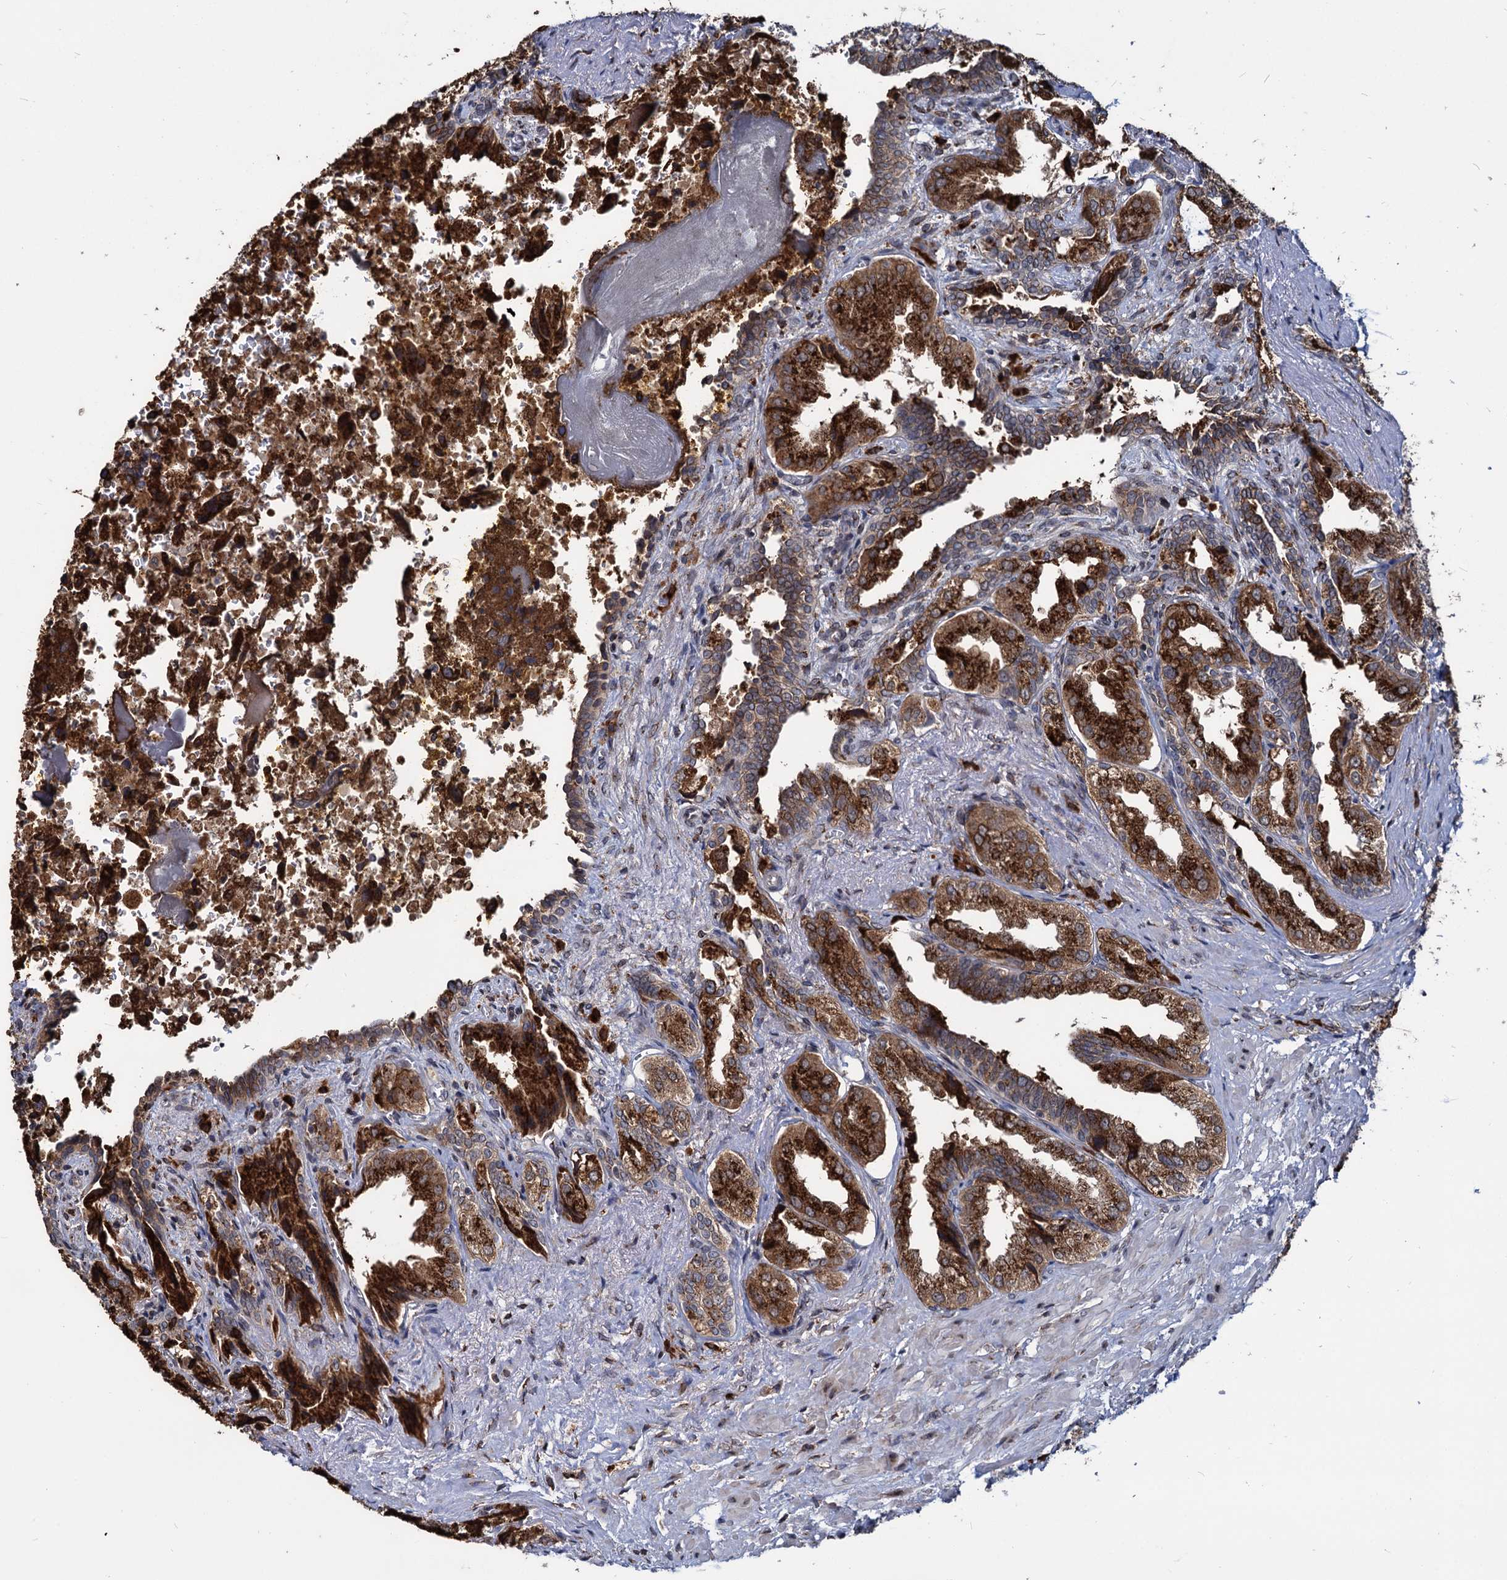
{"staining": {"intensity": "strong", "quantity": ">75%", "location": "cytoplasmic/membranous"}, "tissue": "seminal vesicle", "cell_type": "Glandular cells", "image_type": "normal", "snomed": [{"axis": "morphology", "description": "Normal tissue, NOS"}, {"axis": "topography", "description": "Seminal veicle"}], "caption": "Strong cytoplasmic/membranous staining is seen in about >75% of glandular cells in unremarkable seminal vesicle.", "gene": "SAAL1", "patient": {"sex": "male", "age": 63}}